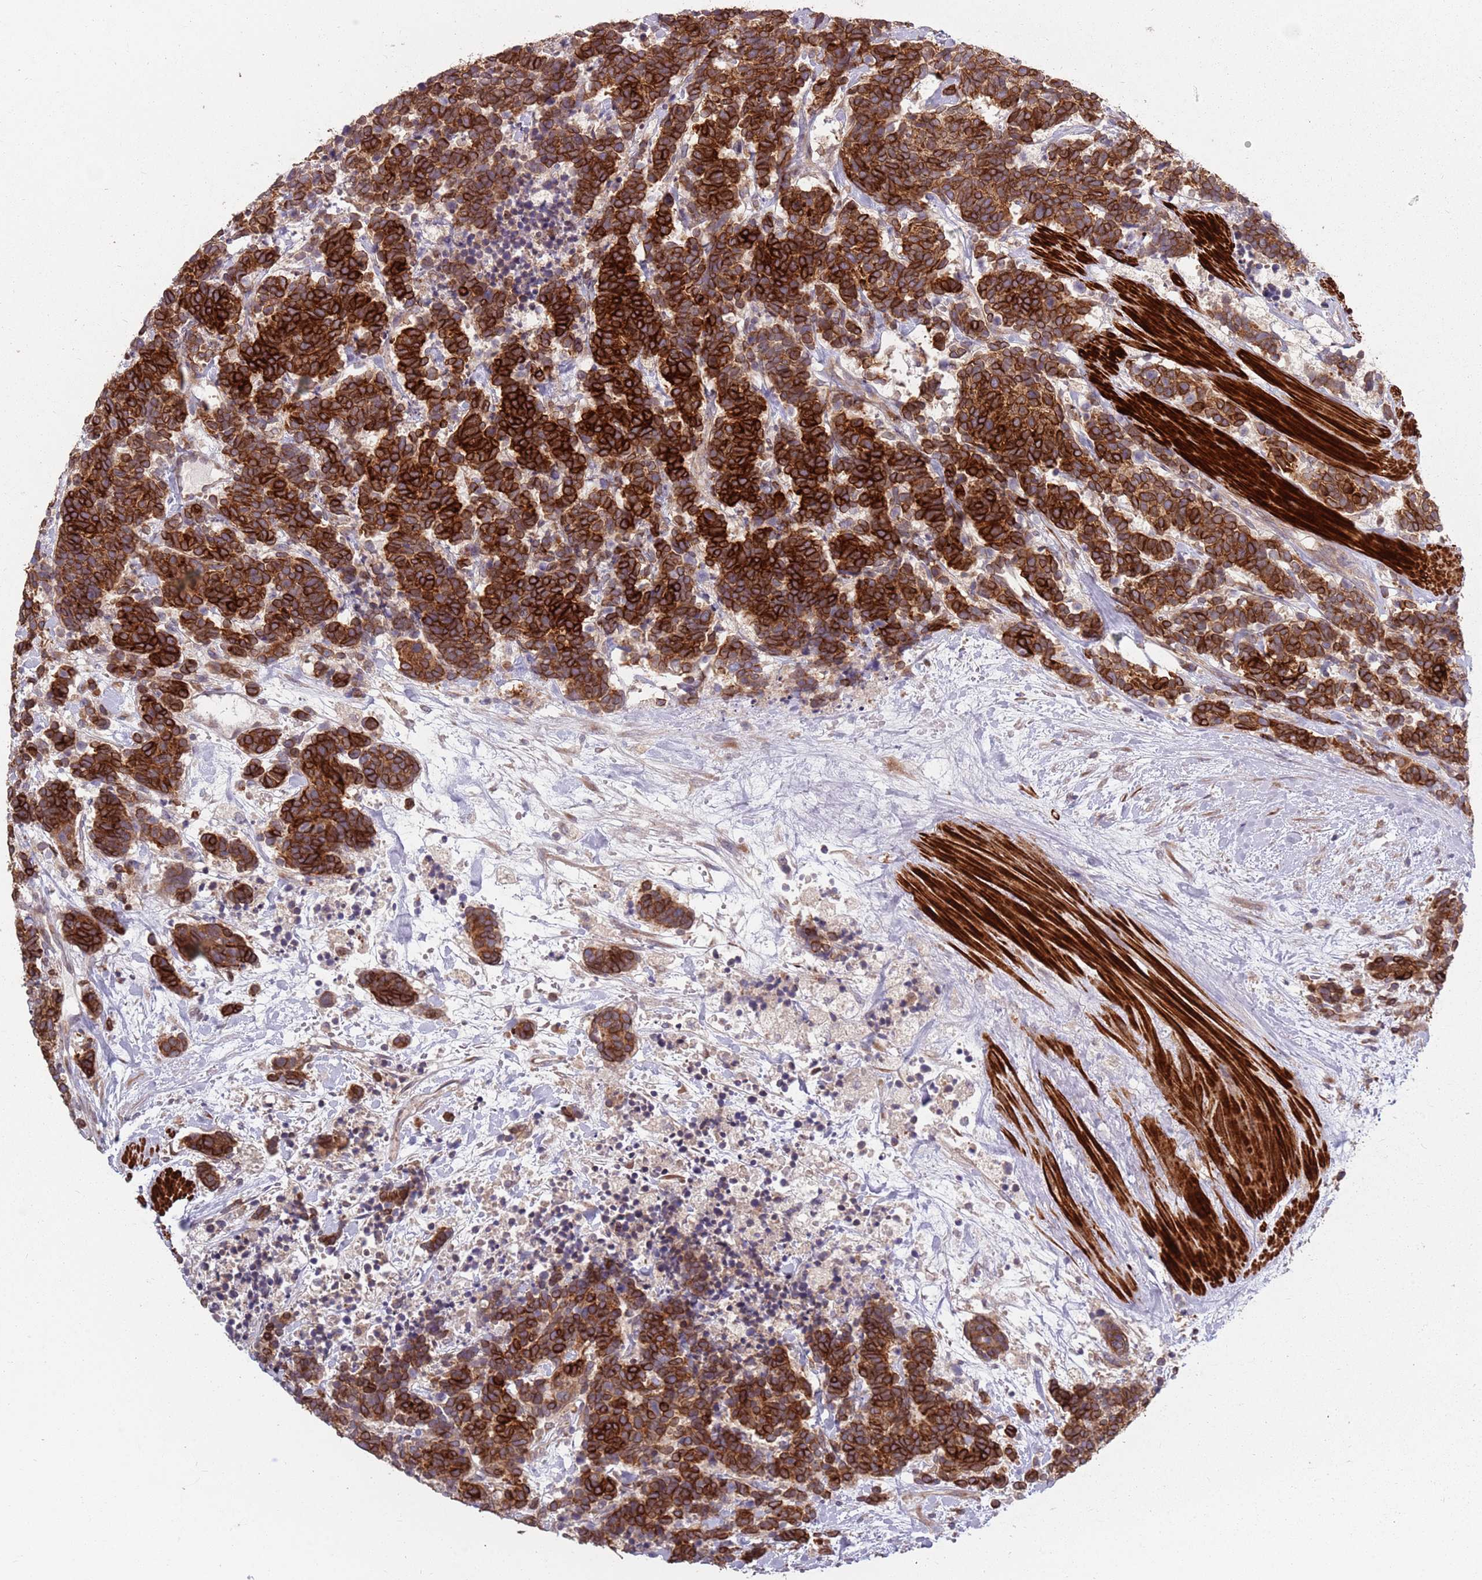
{"staining": {"intensity": "strong", "quantity": ">75%", "location": "cytoplasmic/membranous"}, "tissue": "carcinoid", "cell_type": "Tumor cells", "image_type": "cancer", "snomed": [{"axis": "morphology", "description": "Carcinoma, NOS"}, {"axis": "morphology", "description": "Carcinoid, malignant, NOS"}, {"axis": "topography", "description": "Prostate"}], "caption": "Immunohistochemistry photomicrograph of human carcinoid (malignant) stained for a protein (brown), which shows high levels of strong cytoplasmic/membranous expression in approximately >75% of tumor cells.", "gene": "PLD6", "patient": {"sex": "male", "age": 57}}